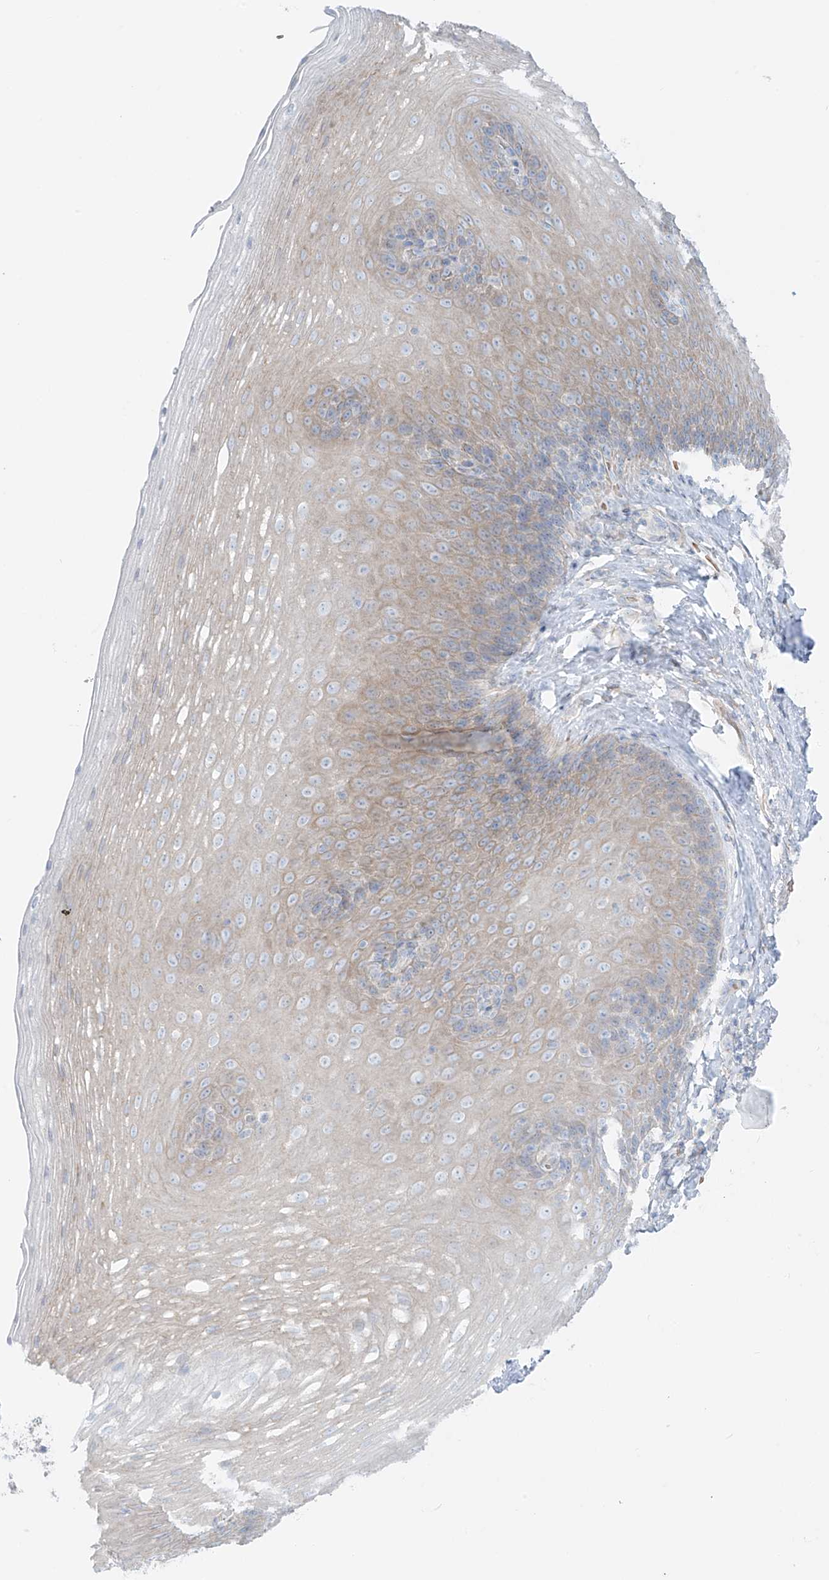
{"staining": {"intensity": "weak", "quantity": "25%-75%", "location": "cytoplasmic/membranous"}, "tissue": "esophagus", "cell_type": "Squamous epithelial cells", "image_type": "normal", "snomed": [{"axis": "morphology", "description": "Normal tissue, NOS"}, {"axis": "topography", "description": "Esophagus"}], "caption": "A high-resolution micrograph shows immunohistochemistry staining of normal esophagus, which shows weak cytoplasmic/membranous staining in about 25%-75% of squamous epithelial cells.", "gene": "EIPR1", "patient": {"sex": "female", "age": 66}}